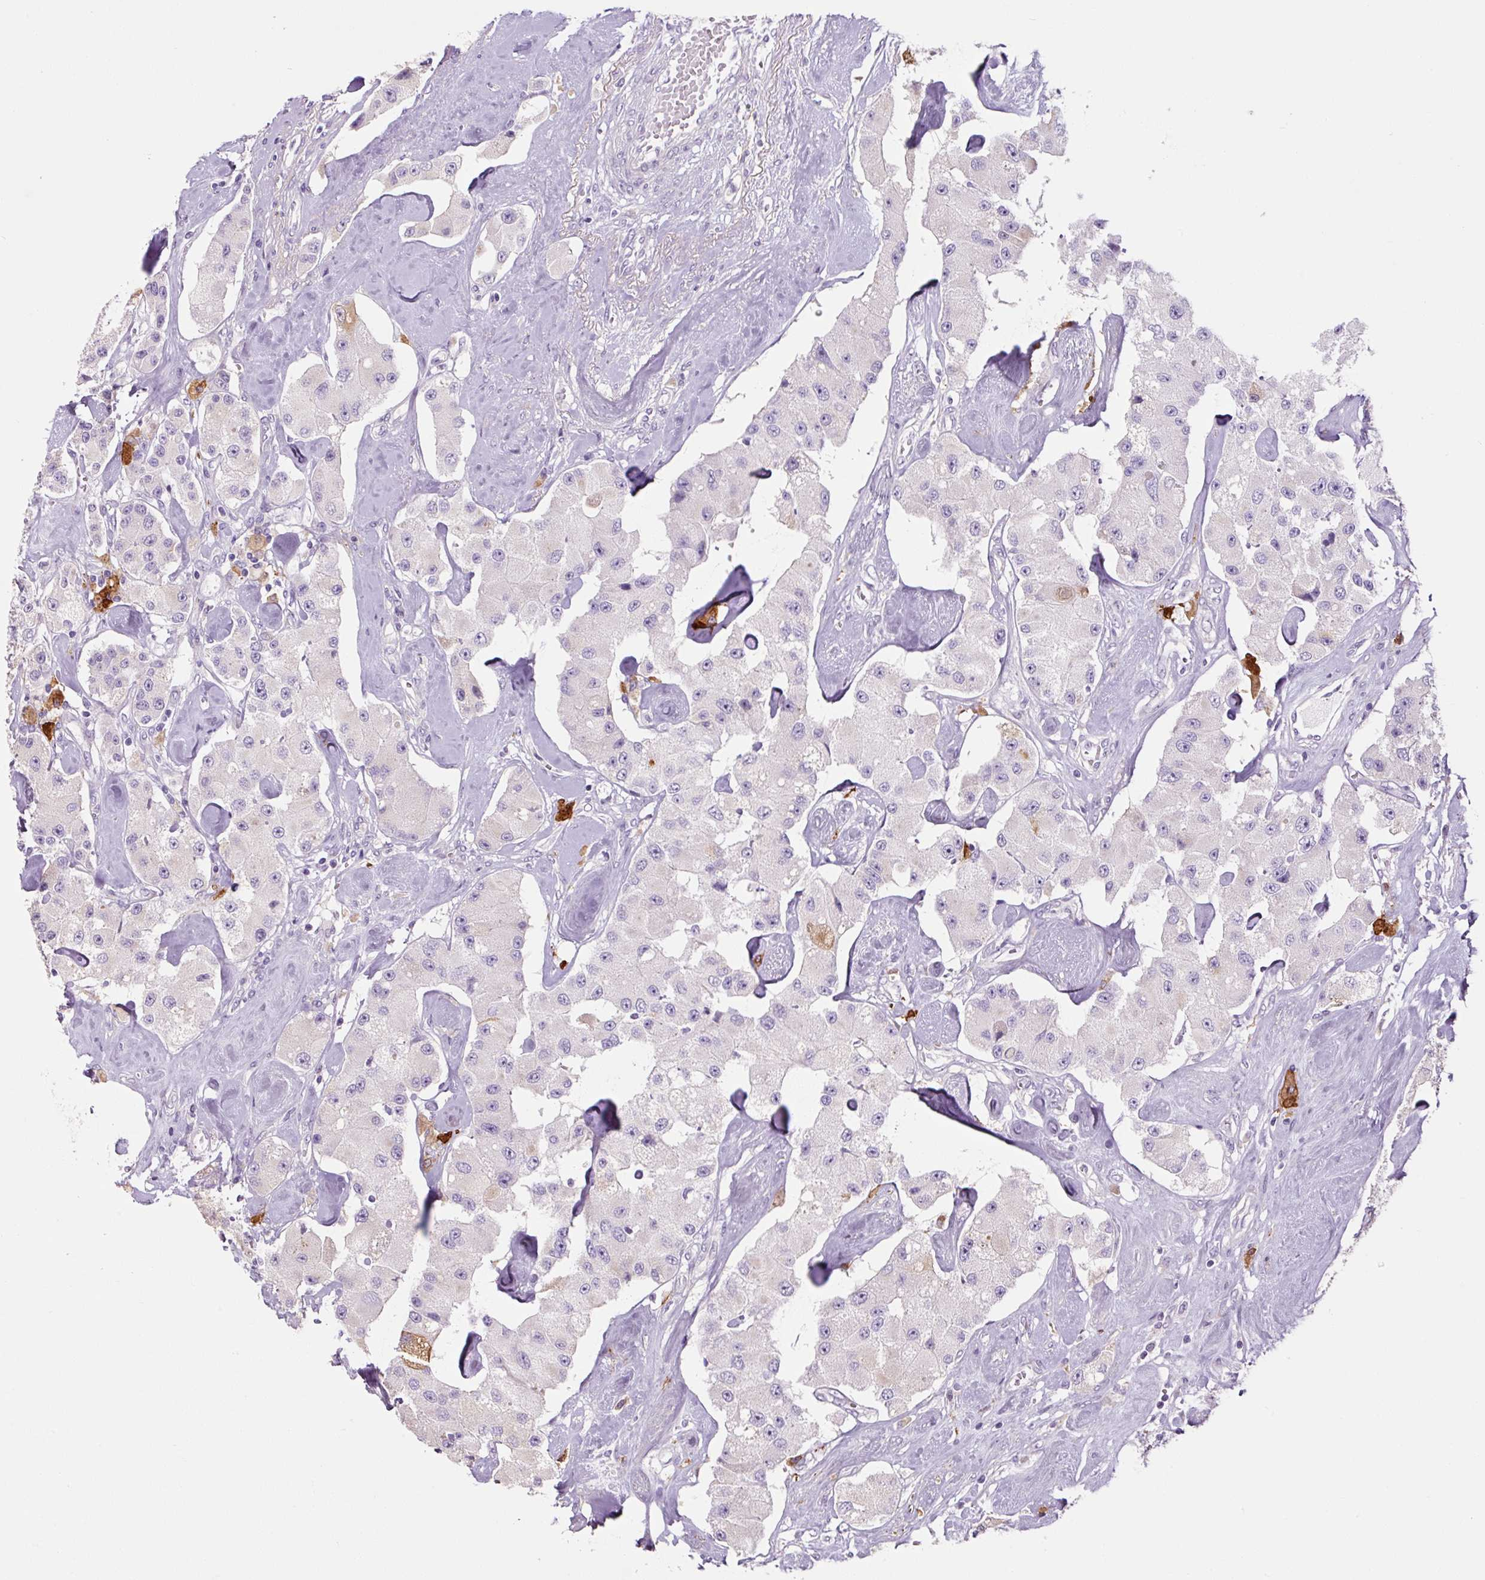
{"staining": {"intensity": "negative", "quantity": "none", "location": "none"}, "tissue": "carcinoid", "cell_type": "Tumor cells", "image_type": "cancer", "snomed": [{"axis": "morphology", "description": "Carcinoid, malignant, NOS"}, {"axis": "topography", "description": "Pancreas"}], "caption": "The image shows no staining of tumor cells in carcinoid (malignant). Nuclei are stained in blue.", "gene": "FUT10", "patient": {"sex": "male", "age": 41}}